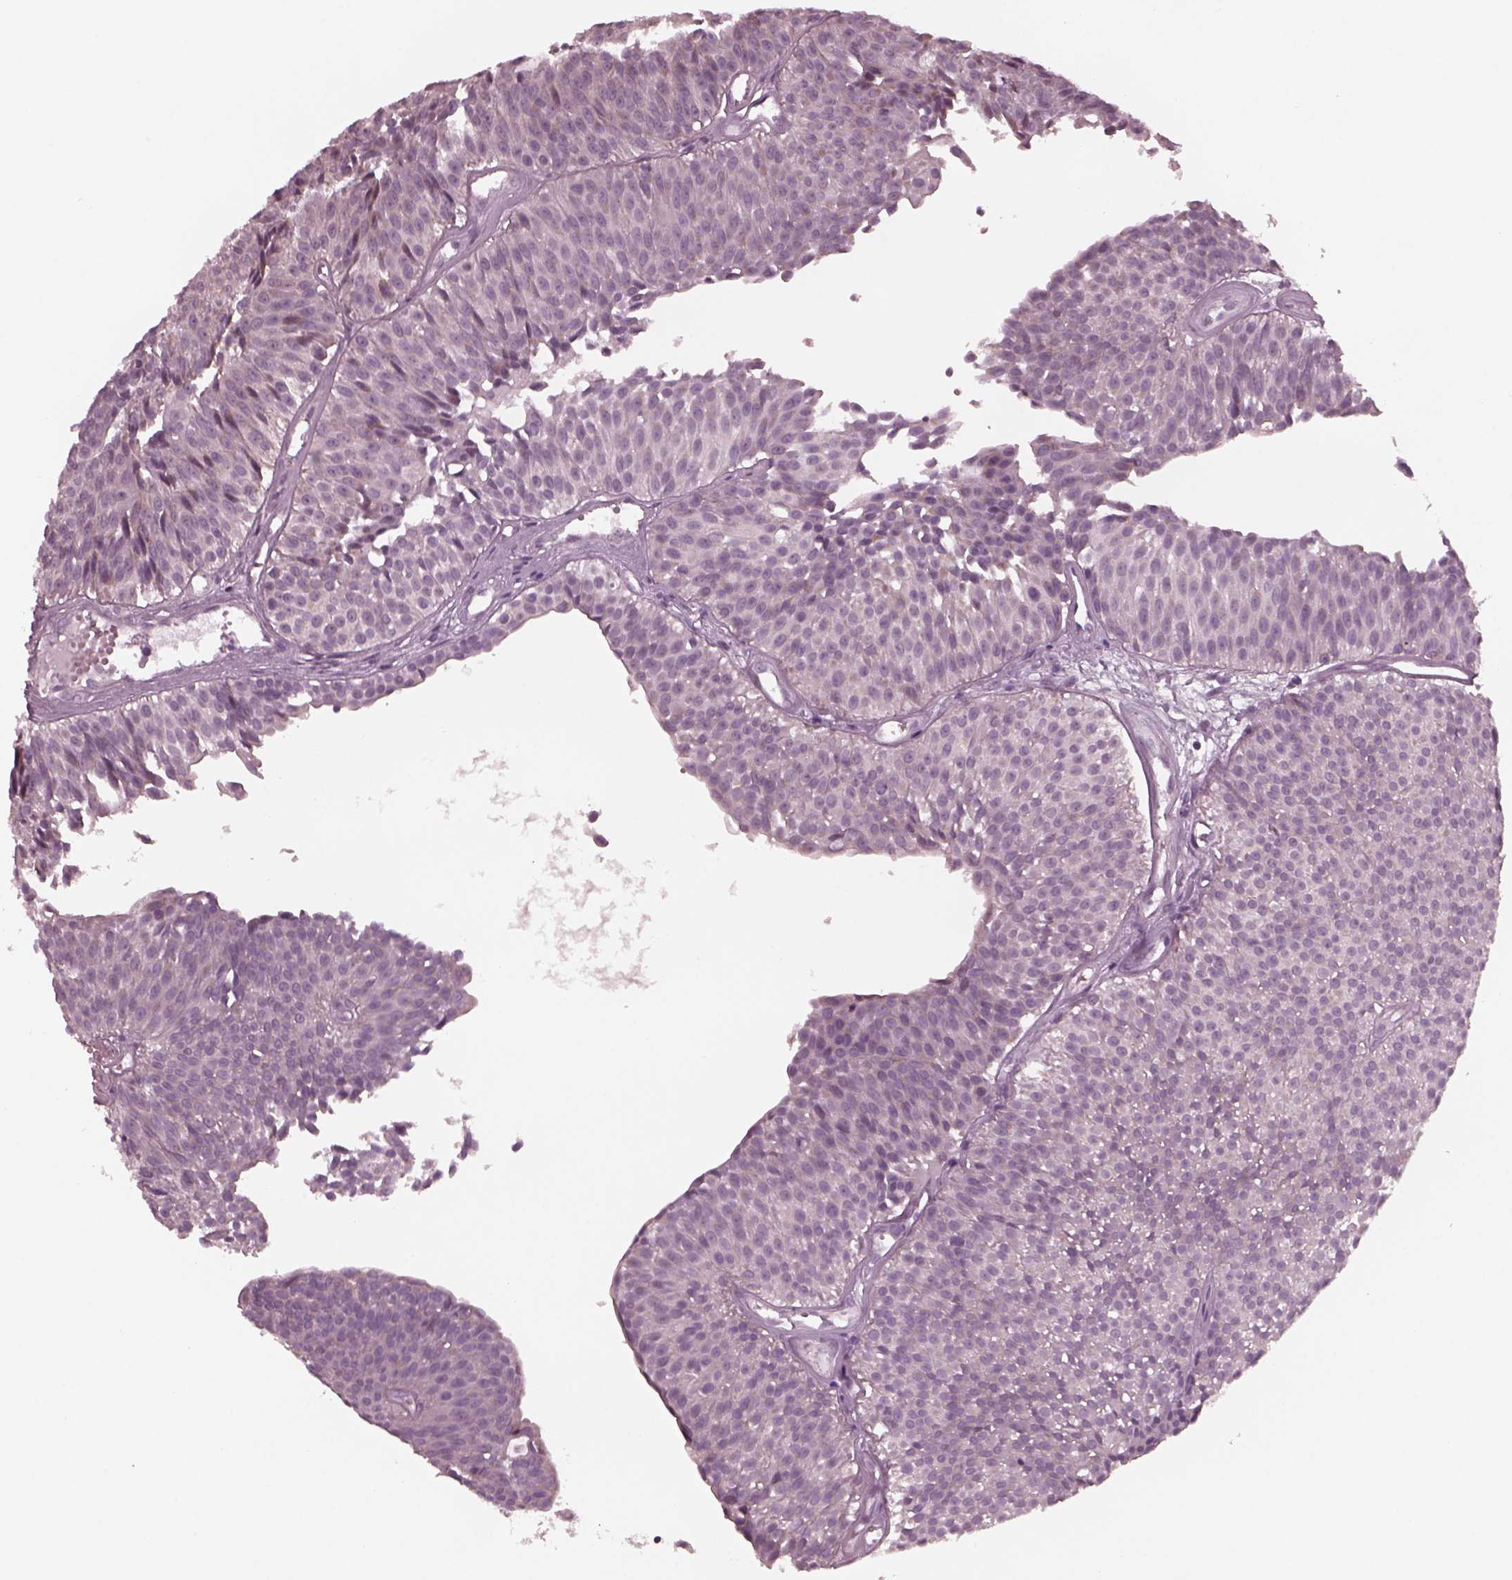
{"staining": {"intensity": "weak", "quantity": "<25%", "location": "cytoplasmic/membranous"}, "tissue": "urothelial cancer", "cell_type": "Tumor cells", "image_type": "cancer", "snomed": [{"axis": "morphology", "description": "Urothelial carcinoma, Low grade"}, {"axis": "topography", "description": "Urinary bladder"}], "caption": "IHC image of urothelial cancer stained for a protein (brown), which demonstrates no expression in tumor cells.", "gene": "CELSR3", "patient": {"sex": "male", "age": 63}}